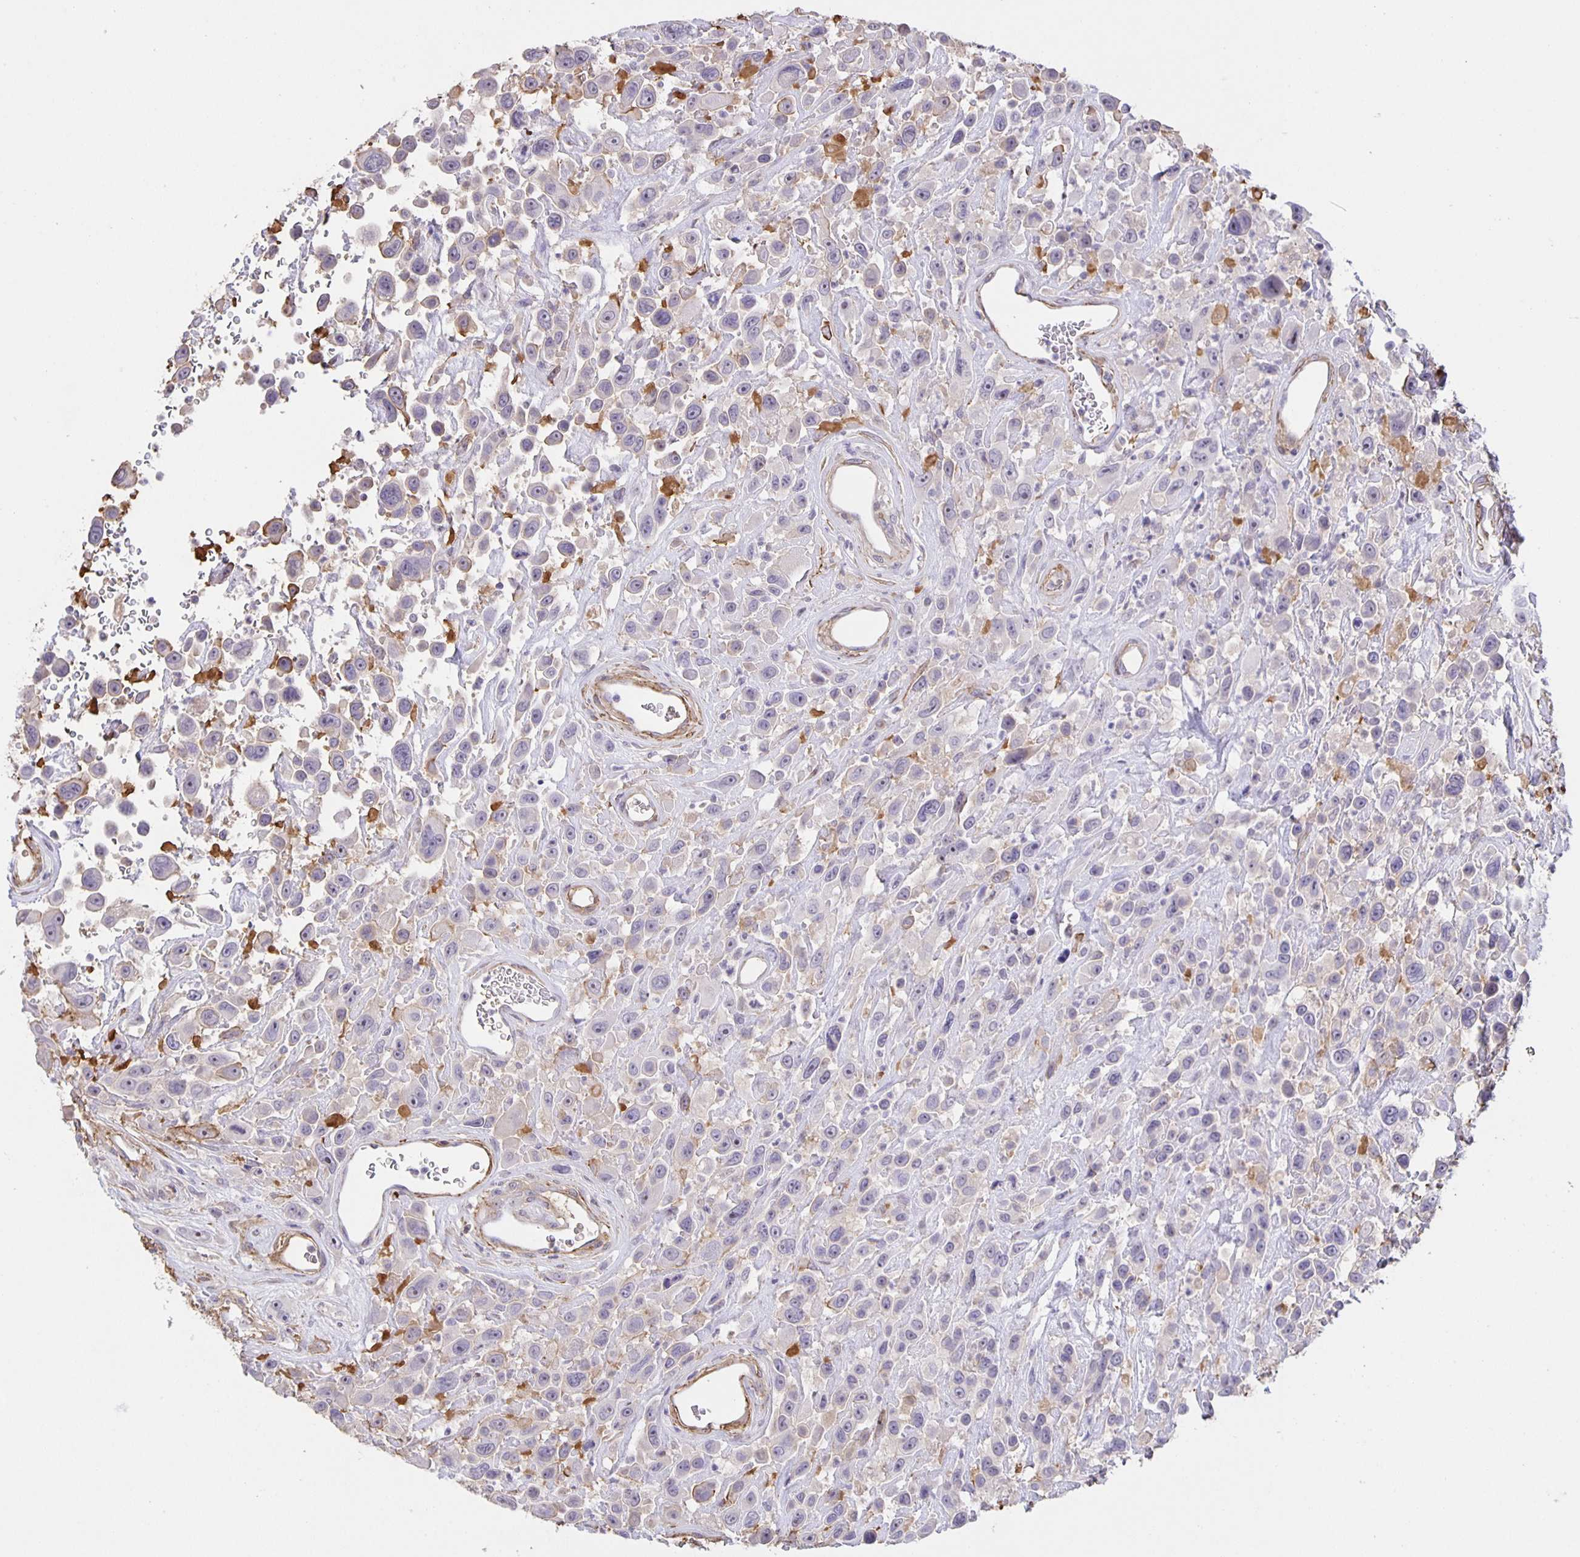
{"staining": {"intensity": "negative", "quantity": "none", "location": "none"}, "tissue": "urothelial cancer", "cell_type": "Tumor cells", "image_type": "cancer", "snomed": [{"axis": "morphology", "description": "Urothelial carcinoma, High grade"}, {"axis": "topography", "description": "Urinary bladder"}], "caption": "Human urothelial cancer stained for a protein using immunohistochemistry demonstrates no positivity in tumor cells.", "gene": "SRCIN1", "patient": {"sex": "male", "age": 53}}